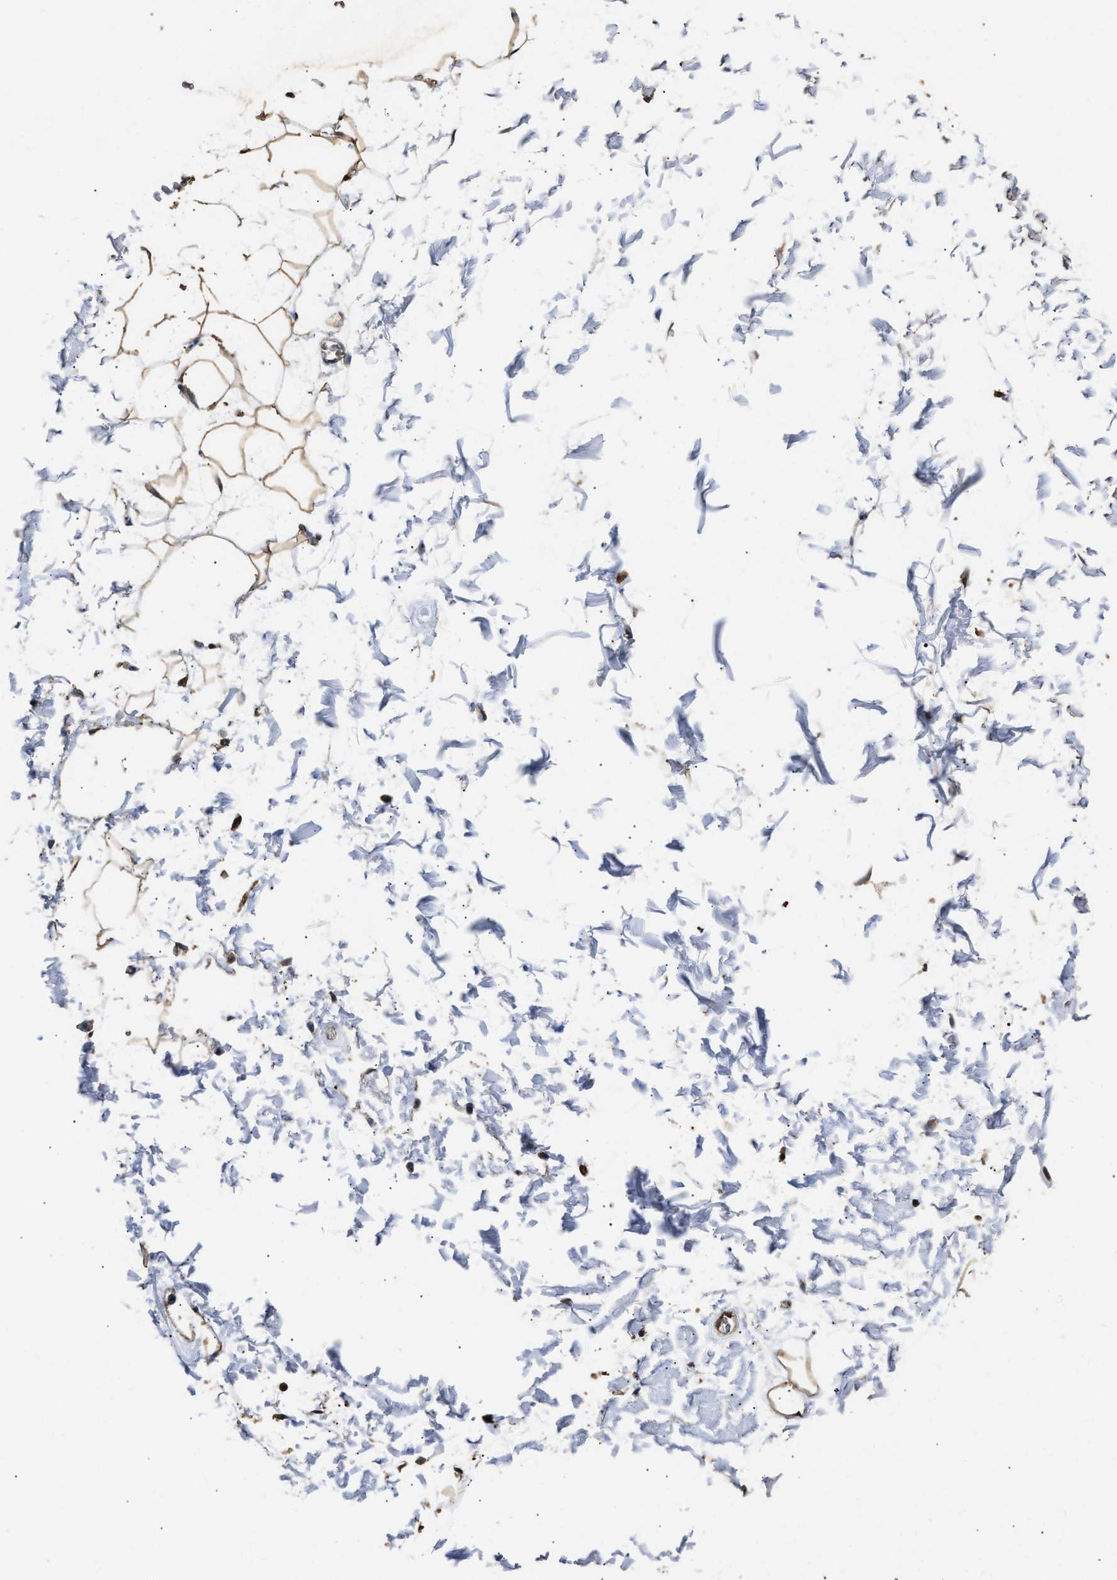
{"staining": {"intensity": "moderate", "quantity": ">75%", "location": "cytoplasmic/membranous"}, "tissue": "adipose tissue", "cell_type": "Adipocytes", "image_type": "normal", "snomed": [{"axis": "morphology", "description": "Normal tissue, NOS"}, {"axis": "topography", "description": "Soft tissue"}], "caption": "A brown stain labels moderate cytoplasmic/membranous staining of a protein in adipocytes of normal adipose tissue. The staining is performed using DAB brown chromogen to label protein expression. The nuclei are counter-stained blue using hematoxylin.", "gene": "YWHAE", "patient": {"sex": "male", "age": 72}}